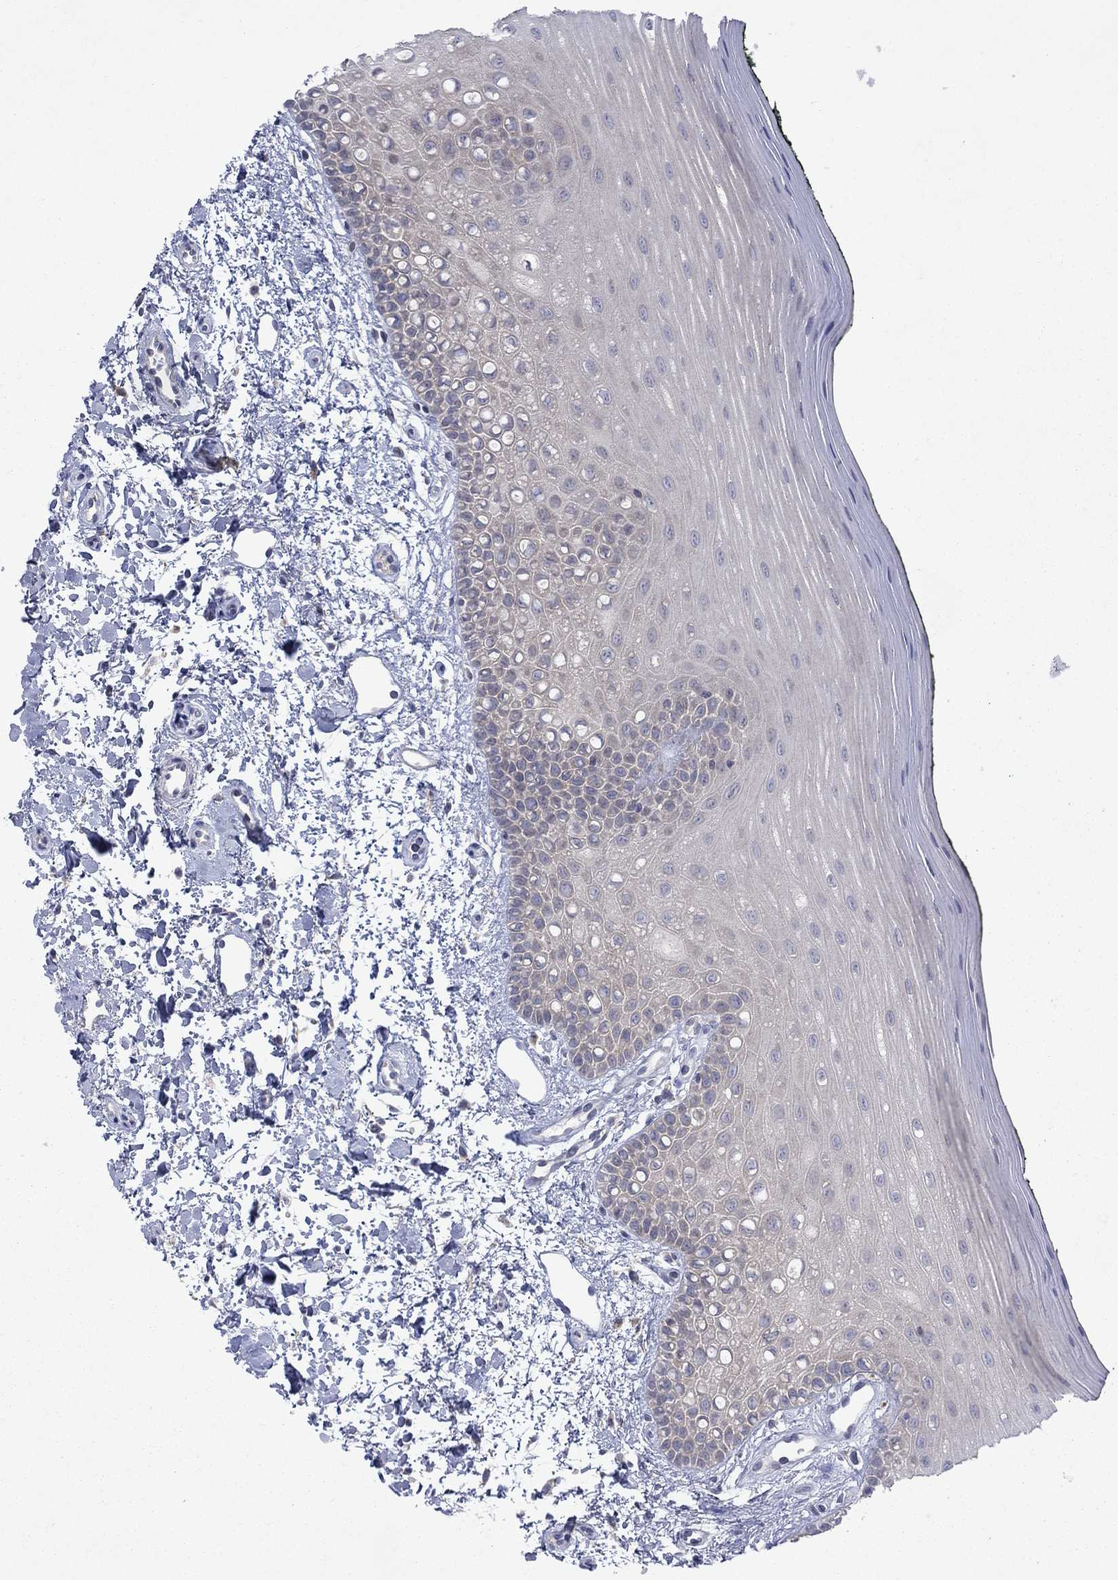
{"staining": {"intensity": "negative", "quantity": "none", "location": "none"}, "tissue": "oral mucosa", "cell_type": "Squamous epithelial cells", "image_type": "normal", "snomed": [{"axis": "morphology", "description": "Normal tissue, NOS"}, {"axis": "topography", "description": "Oral tissue"}], "caption": "A histopathology image of human oral mucosa is negative for staining in squamous epithelial cells. The staining was performed using DAB to visualize the protein expression in brown, while the nuclei were stained in blue with hematoxylin (Magnification: 20x).", "gene": "TMEM97", "patient": {"sex": "female", "age": 78}}